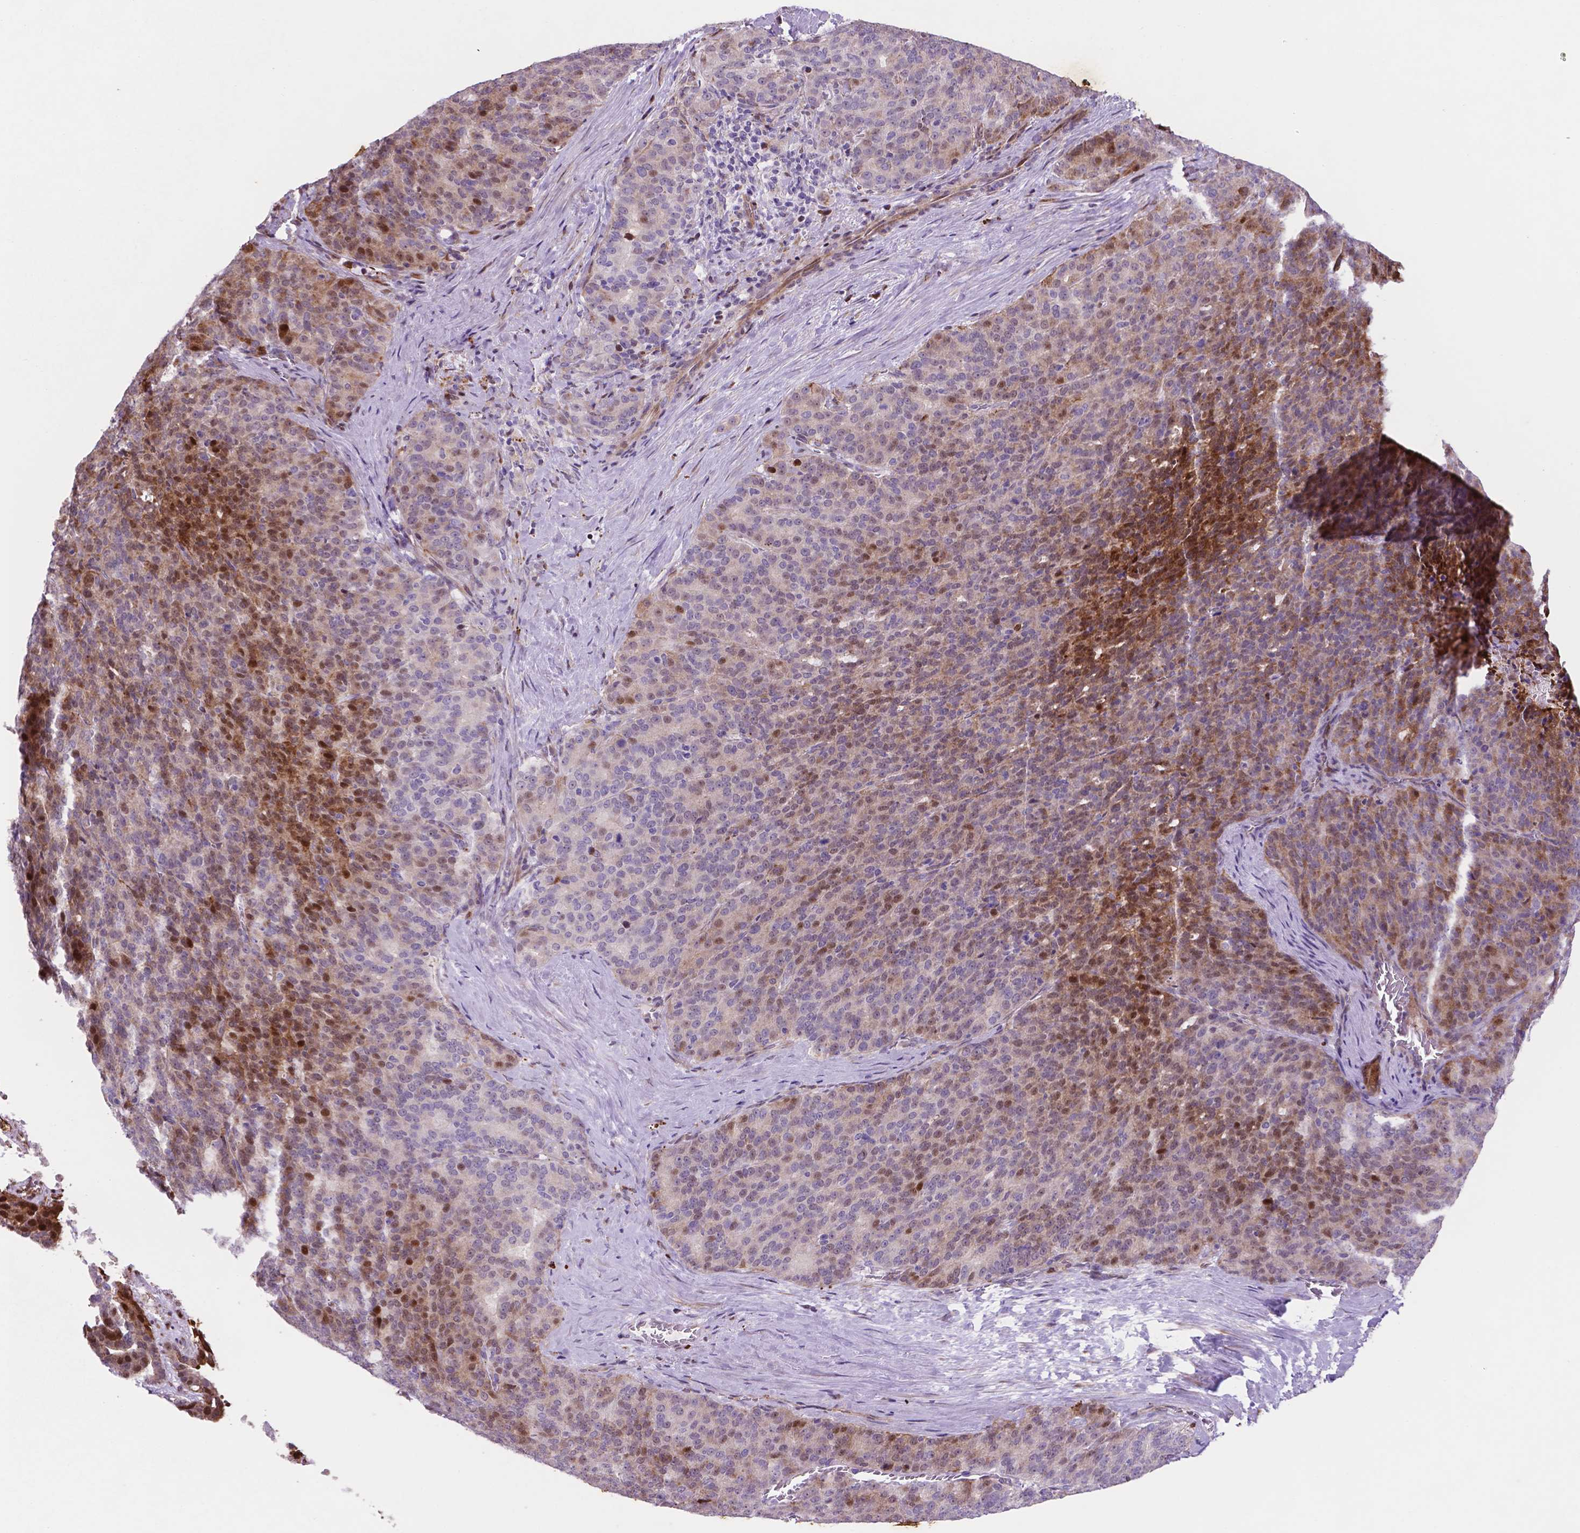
{"staining": {"intensity": "strong", "quantity": "25%-75%", "location": "nuclear"}, "tissue": "liver cancer", "cell_type": "Tumor cells", "image_type": "cancer", "snomed": [{"axis": "morphology", "description": "Cholangiocarcinoma"}, {"axis": "topography", "description": "Liver"}], "caption": "A brown stain shows strong nuclear expression of a protein in liver cancer tumor cells.", "gene": "TM4SF20", "patient": {"sex": "female", "age": 47}}